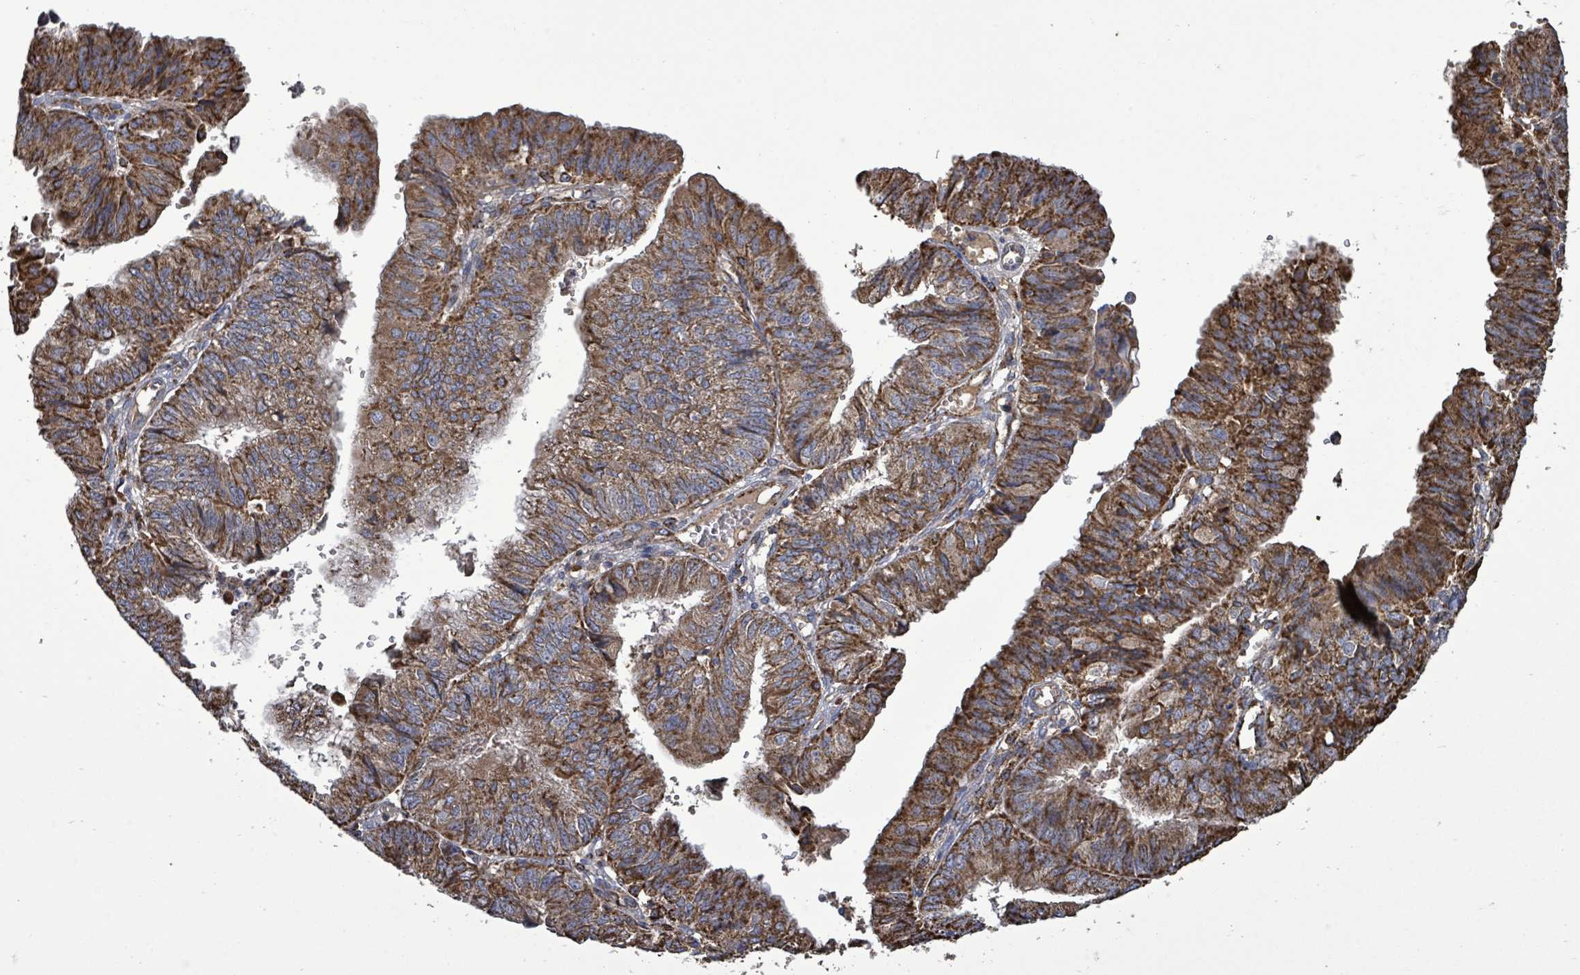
{"staining": {"intensity": "strong", "quantity": ">75%", "location": "cytoplasmic/membranous"}, "tissue": "endometrial cancer", "cell_type": "Tumor cells", "image_type": "cancer", "snomed": [{"axis": "morphology", "description": "Adenocarcinoma, NOS"}, {"axis": "topography", "description": "Endometrium"}], "caption": "This photomicrograph reveals endometrial cancer (adenocarcinoma) stained with IHC to label a protein in brown. The cytoplasmic/membranous of tumor cells show strong positivity for the protein. Nuclei are counter-stained blue.", "gene": "MTMR12", "patient": {"sex": "female", "age": 56}}